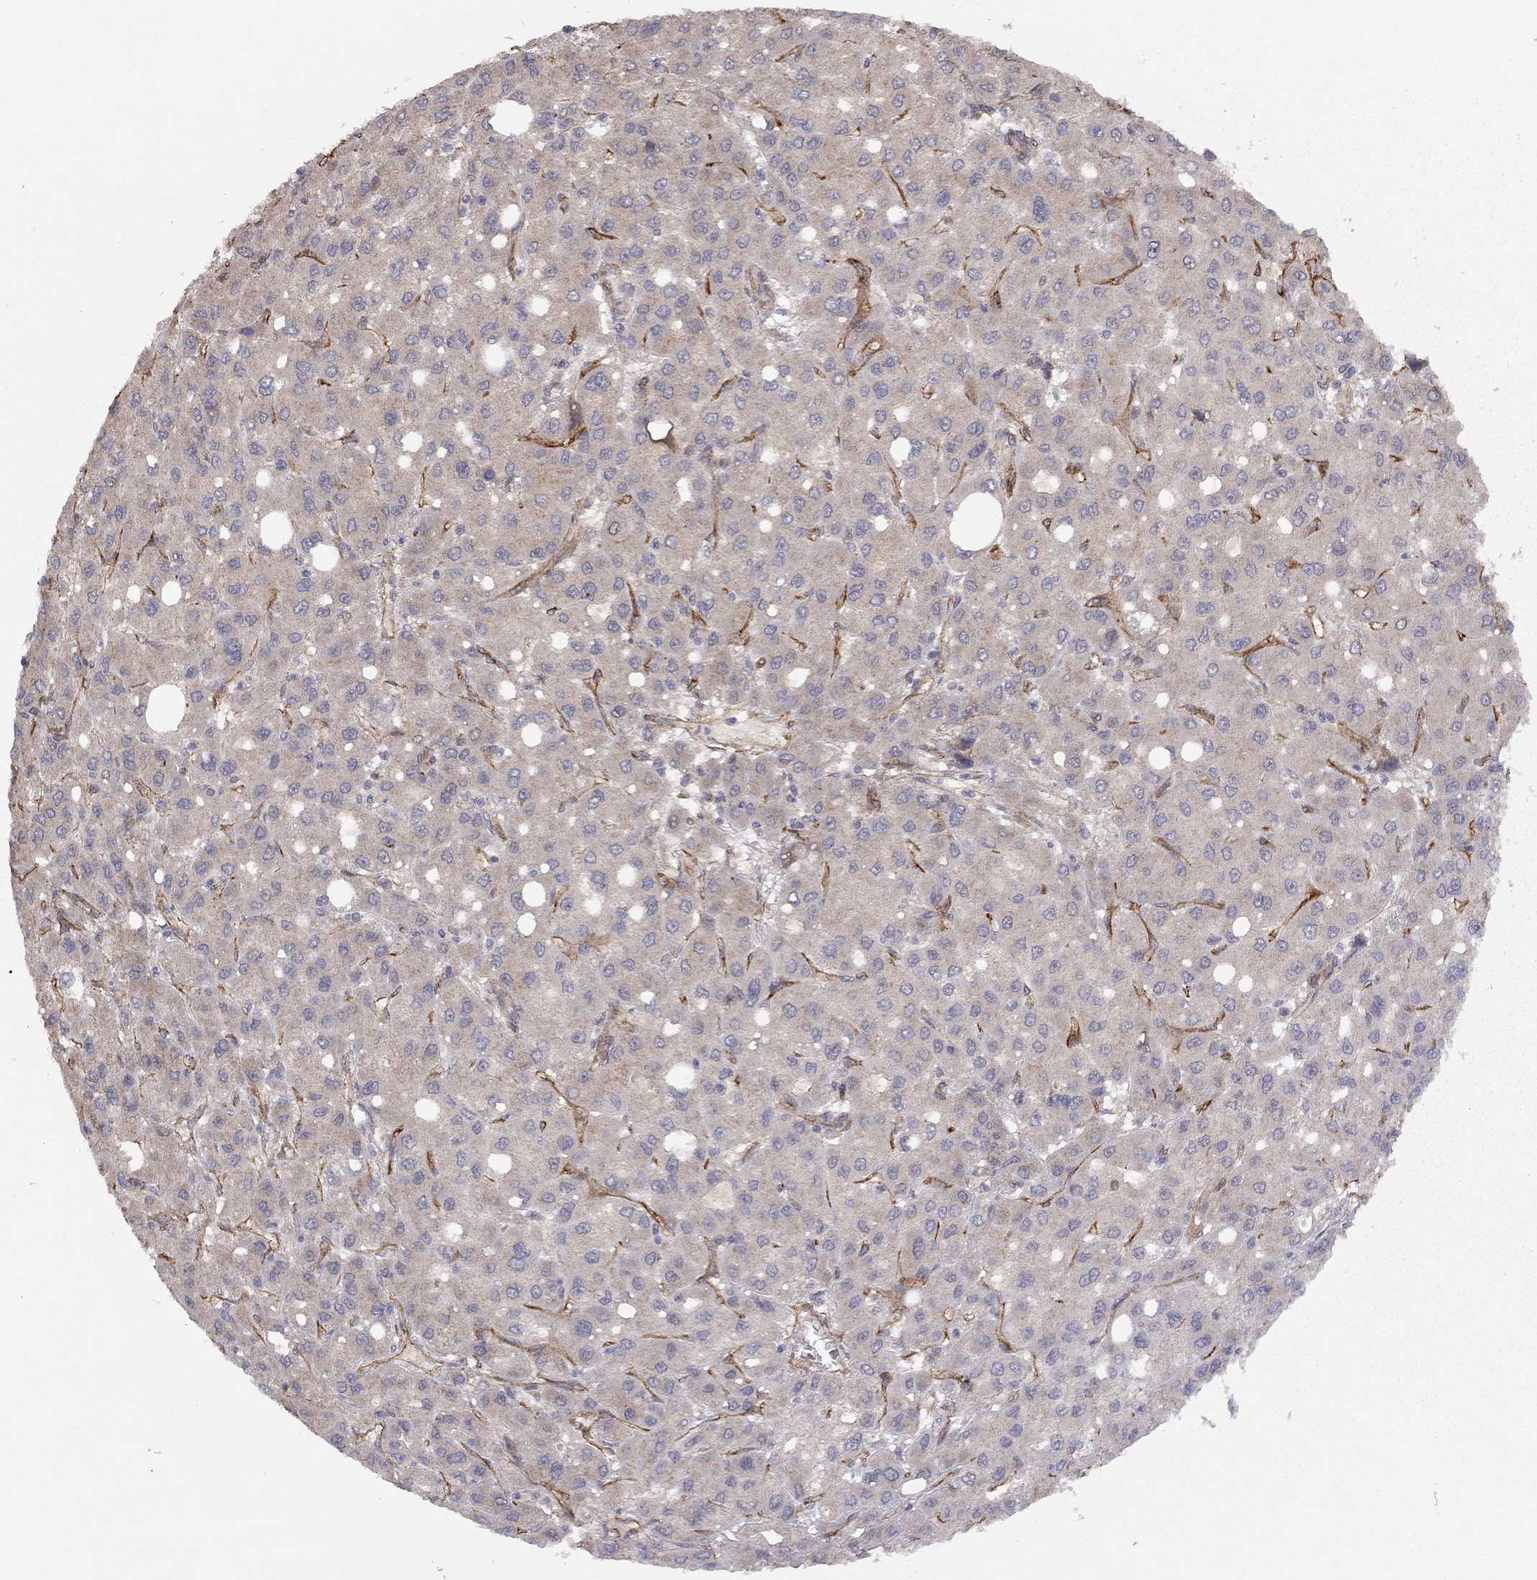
{"staining": {"intensity": "weak", "quantity": "25%-75%", "location": "cytoplasmic/membranous"}, "tissue": "liver cancer", "cell_type": "Tumor cells", "image_type": "cancer", "snomed": [{"axis": "morphology", "description": "Carcinoma, Hepatocellular, NOS"}, {"axis": "topography", "description": "Liver"}], "caption": "Liver cancer stained with DAB (3,3'-diaminobenzidine) immunohistochemistry reveals low levels of weak cytoplasmic/membranous positivity in about 25%-75% of tumor cells. The protein of interest is shown in brown color, while the nuclei are stained blue.", "gene": "EXOC3L2", "patient": {"sex": "male", "age": 73}}